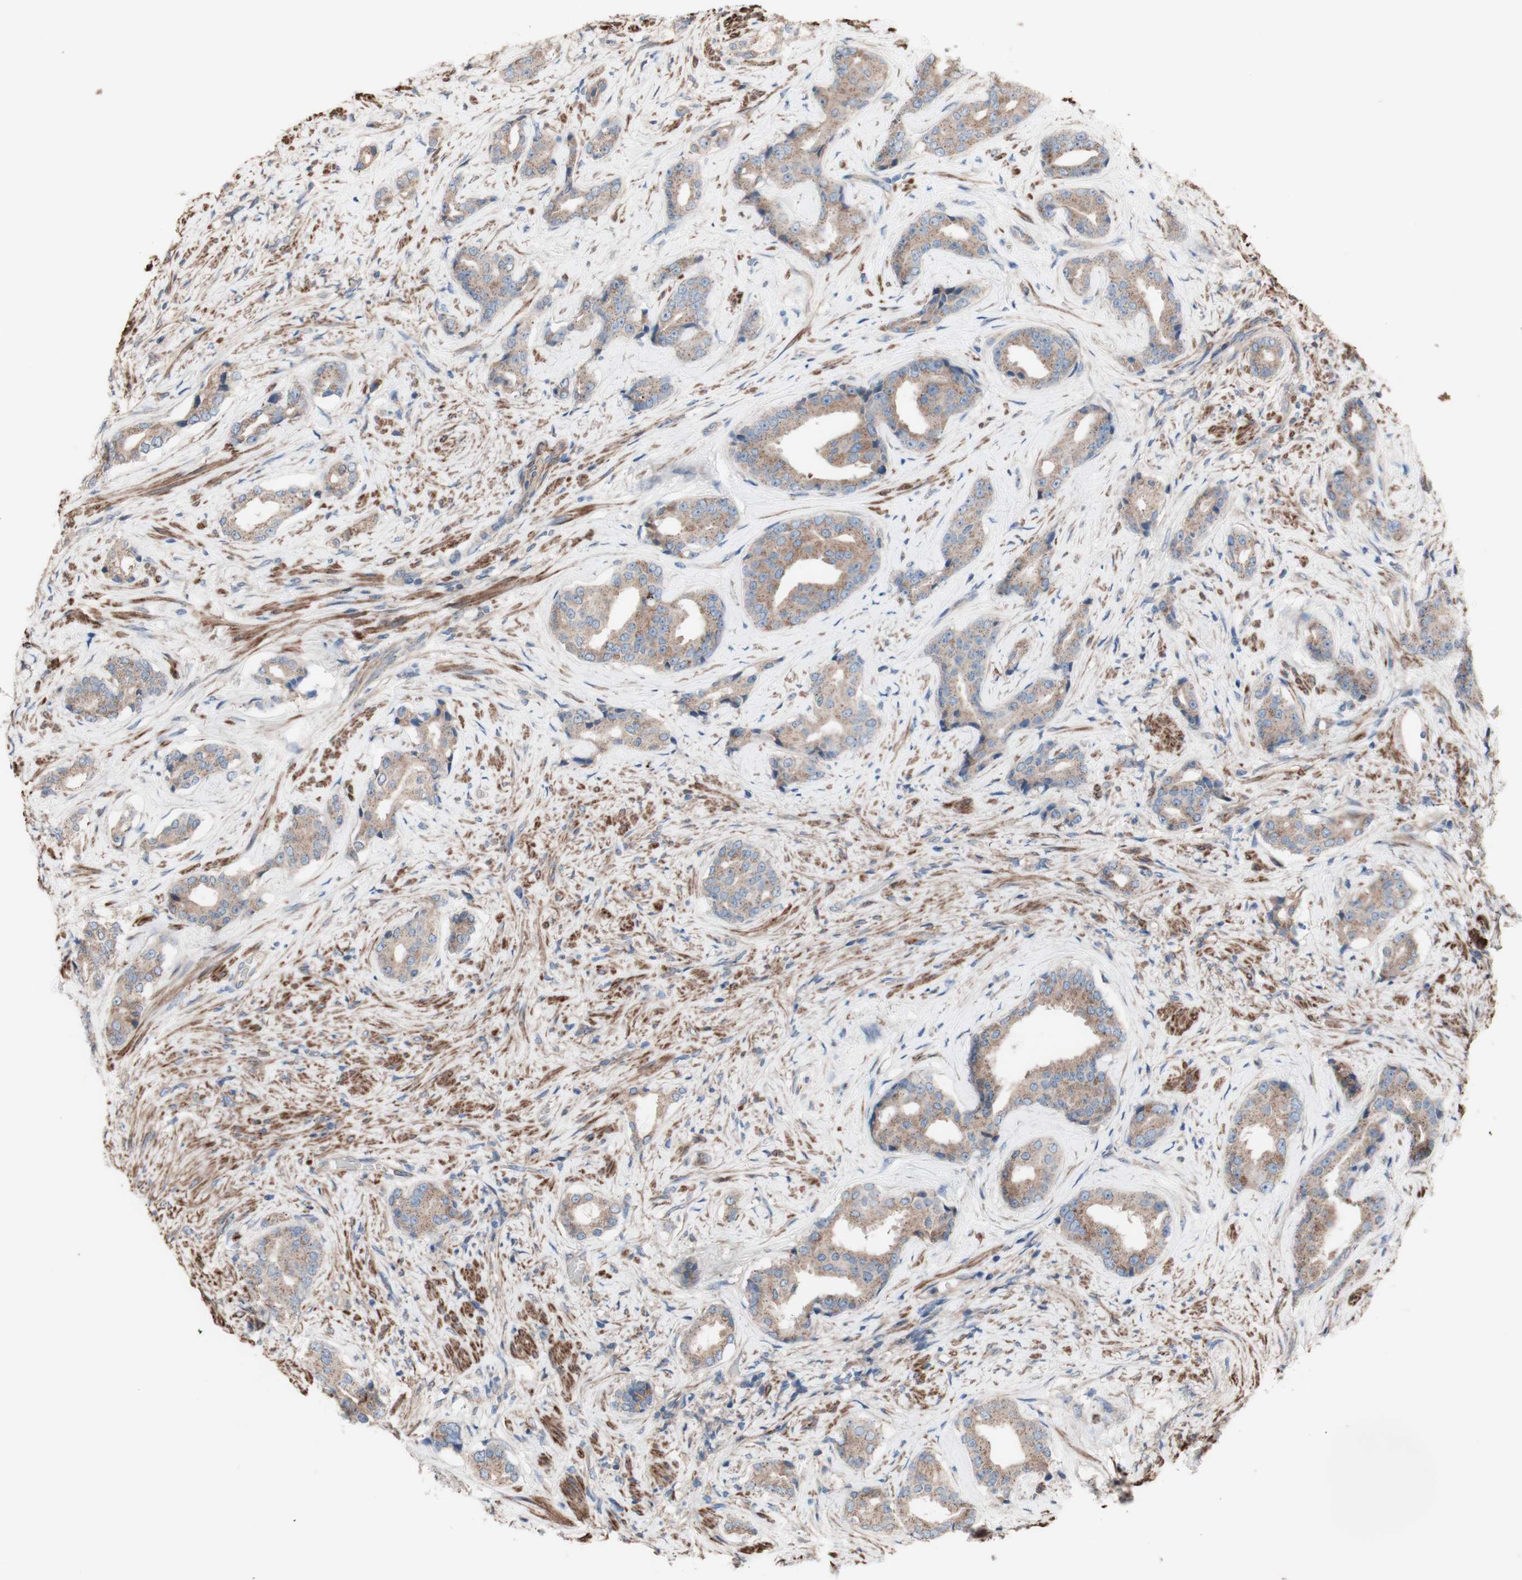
{"staining": {"intensity": "moderate", "quantity": ">75%", "location": "cytoplasmic/membranous"}, "tissue": "prostate cancer", "cell_type": "Tumor cells", "image_type": "cancer", "snomed": [{"axis": "morphology", "description": "Adenocarcinoma, High grade"}, {"axis": "topography", "description": "Prostate"}], "caption": "The histopathology image reveals immunohistochemical staining of prostate cancer. There is moderate cytoplasmic/membranous positivity is appreciated in about >75% of tumor cells.", "gene": "COPB1", "patient": {"sex": "male", "age": 71}}